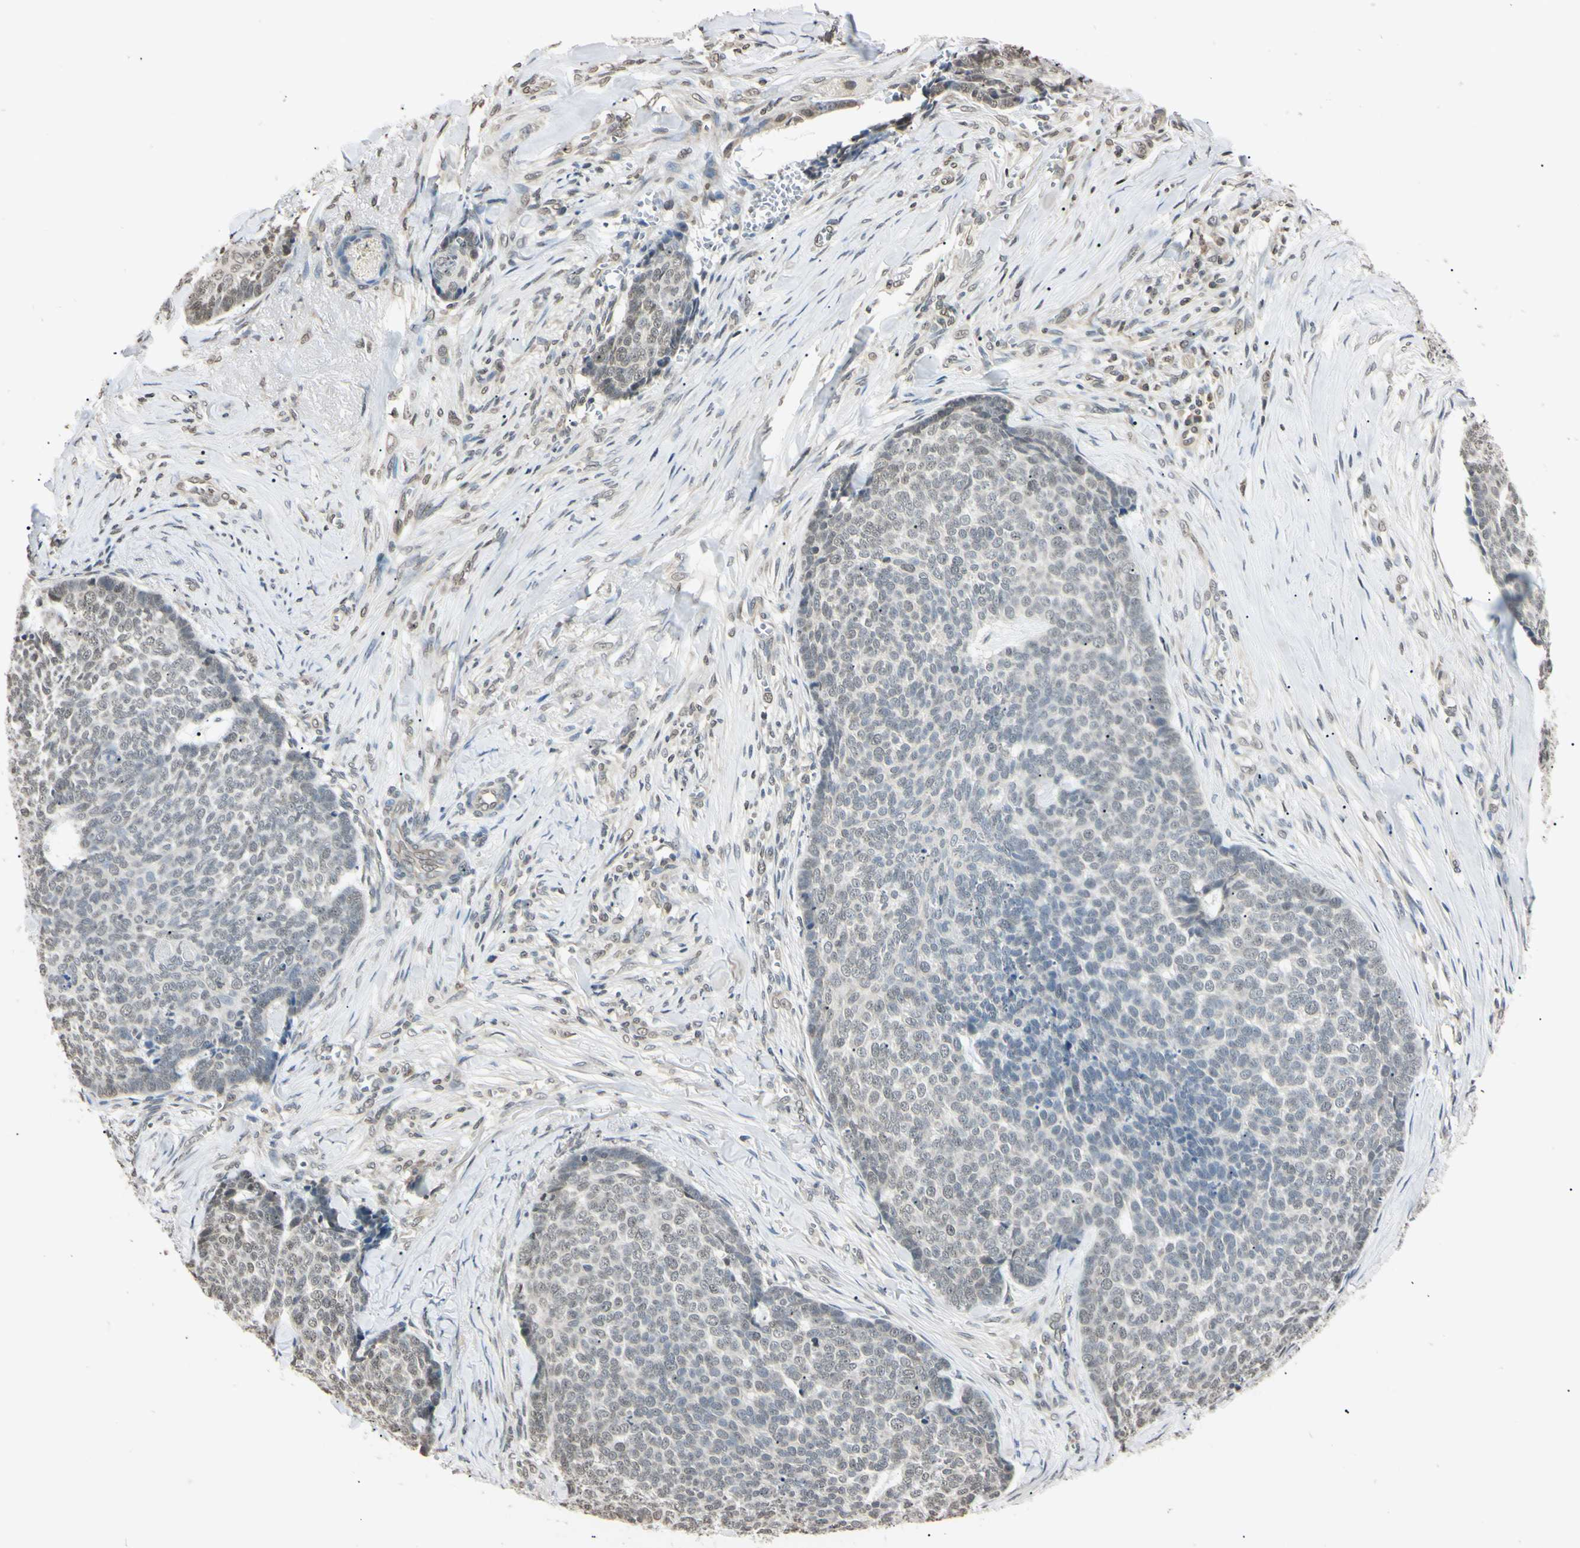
{"staining": {"intensity": "weak", "quantity": "25%-75%", "location": "nuclear"}, "tissue": "skin cancer", "cell_type": "Tumor cells", "image_type": "cancer", "snomed": [{"axis": "morphology", "description": "Basal cell carcinoma"}, {"axis": "topography", "description": "Skin"}], "caption": "IHC histopathology image of human skin cancer (basal cell carcinoma) stained for a protein (brown), which exhibits low levels of weak nuclear staining in about 25%-75% of tumor cells.", "gene": "CDC45", "patient": {"sex": "male", "age": 84}}